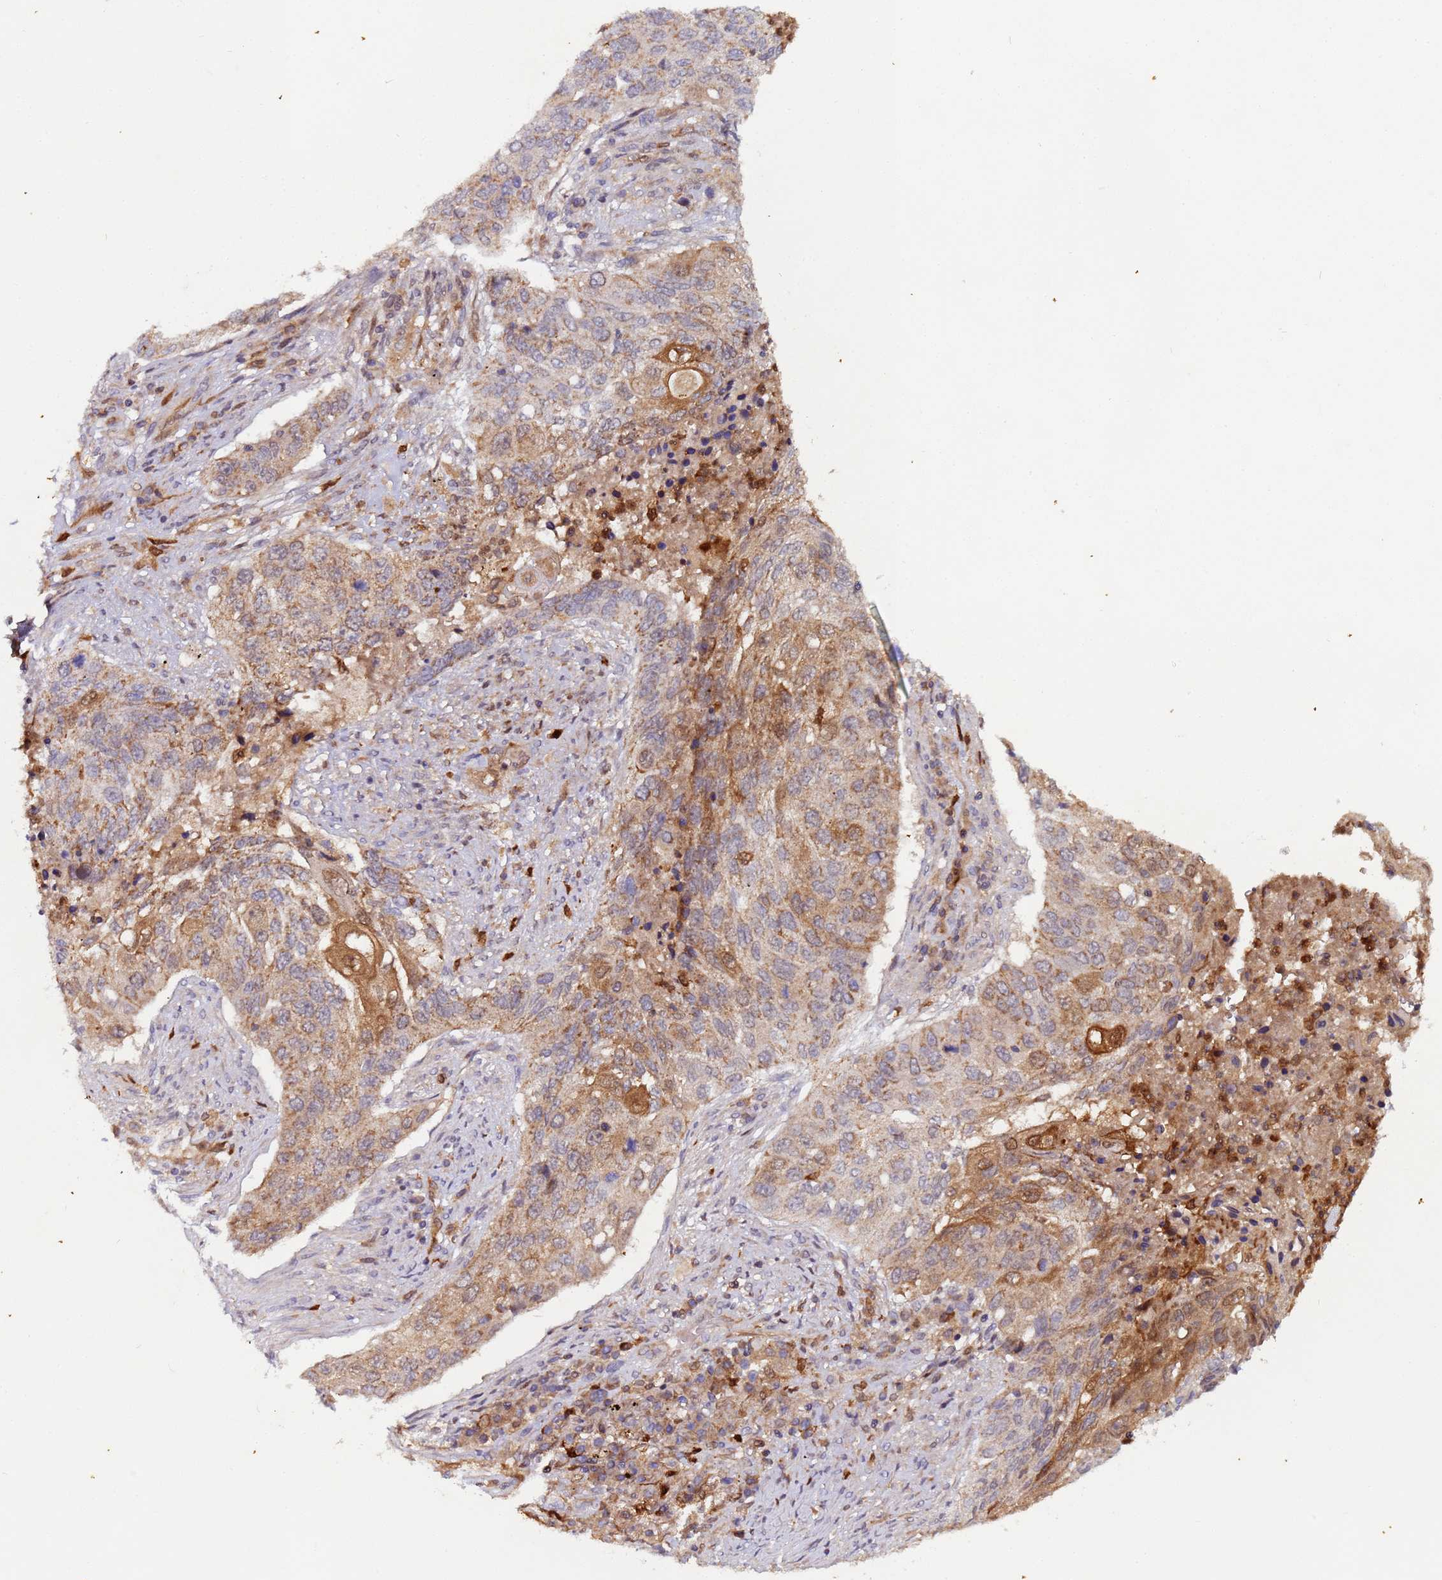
{"staining": {"intensity": "moderate", "quantity": ">75%", "location": "cytoplasmic/membranous"}, "tissue": "lung cancer", "cell_type": "Tumor cells", "image_type": "cancer", "snomed": [{"axis": "morphology", "description": "Squamous cell carcinoma, NOS"}, {"axis": "topography", "description": "Lung"}], "caption": "An image showing moderate cytoplasmic/membranous staining in approximately >75% of tumor cells in lung squamous cell carcinoma, as visualized by brown immunohistochemical staining.", "gene": "CCDC127", "patient": {"sex": "female", "age": 63}}